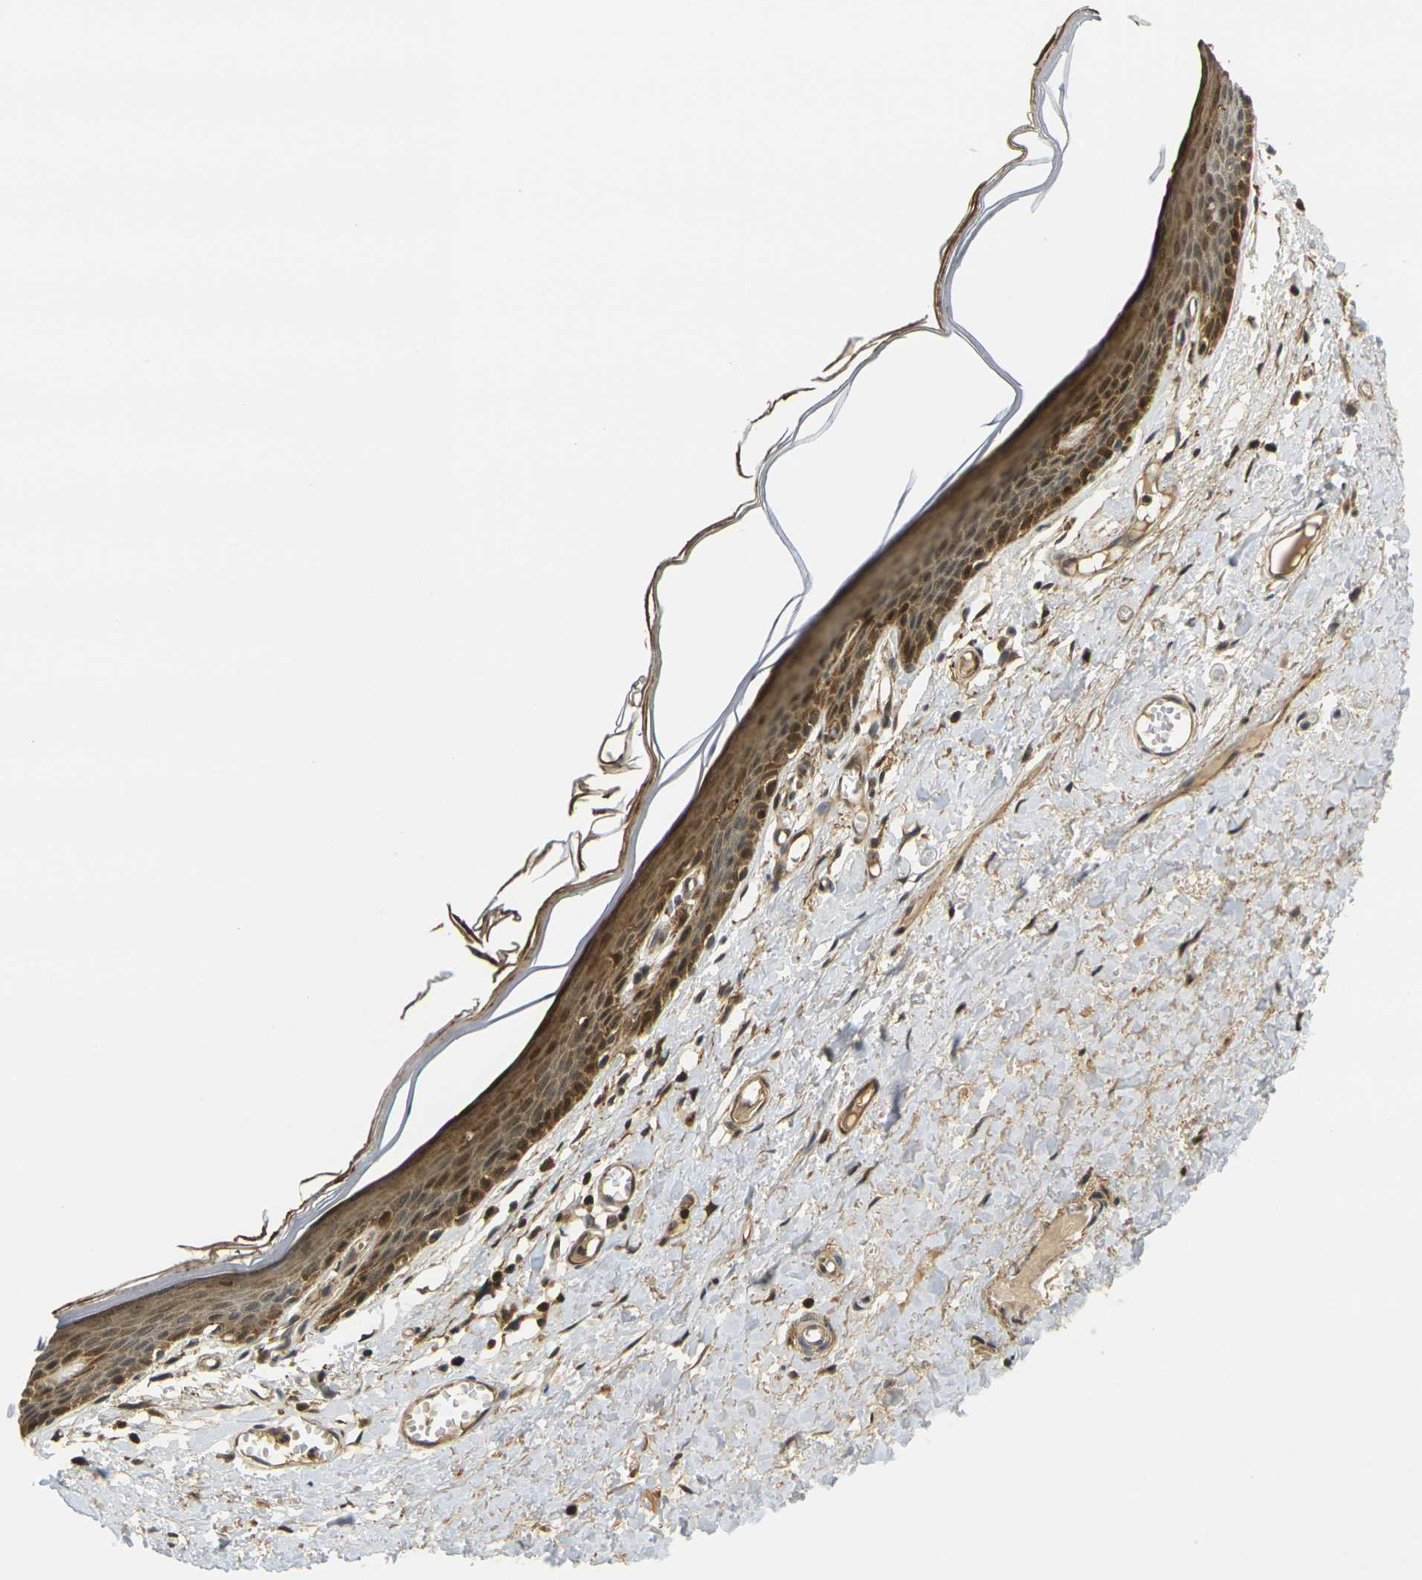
{"staining": {"intensity": "moderate", "quantity": ">75%", "location": "cytoplasmic/membranous,nuclear"}, "tissue": "skin", "cell_type": "Epidermal cells", "image_type": "normal", "snomed": [{"axis": "morphology", "description": "Normal tissue, NOS"}, {"axis": "topography", "description": "Vulva"}], "caption": "This histopathology image exhibits immunohistochemistry (IHC) staining of unremarkable skin, with medium moderate cytoplasmic/membranous,nuclear staining in approximately >75% of epidermal cells.", "gene": "KLHL8", "patient": {"sex": "female", "age": 54}}